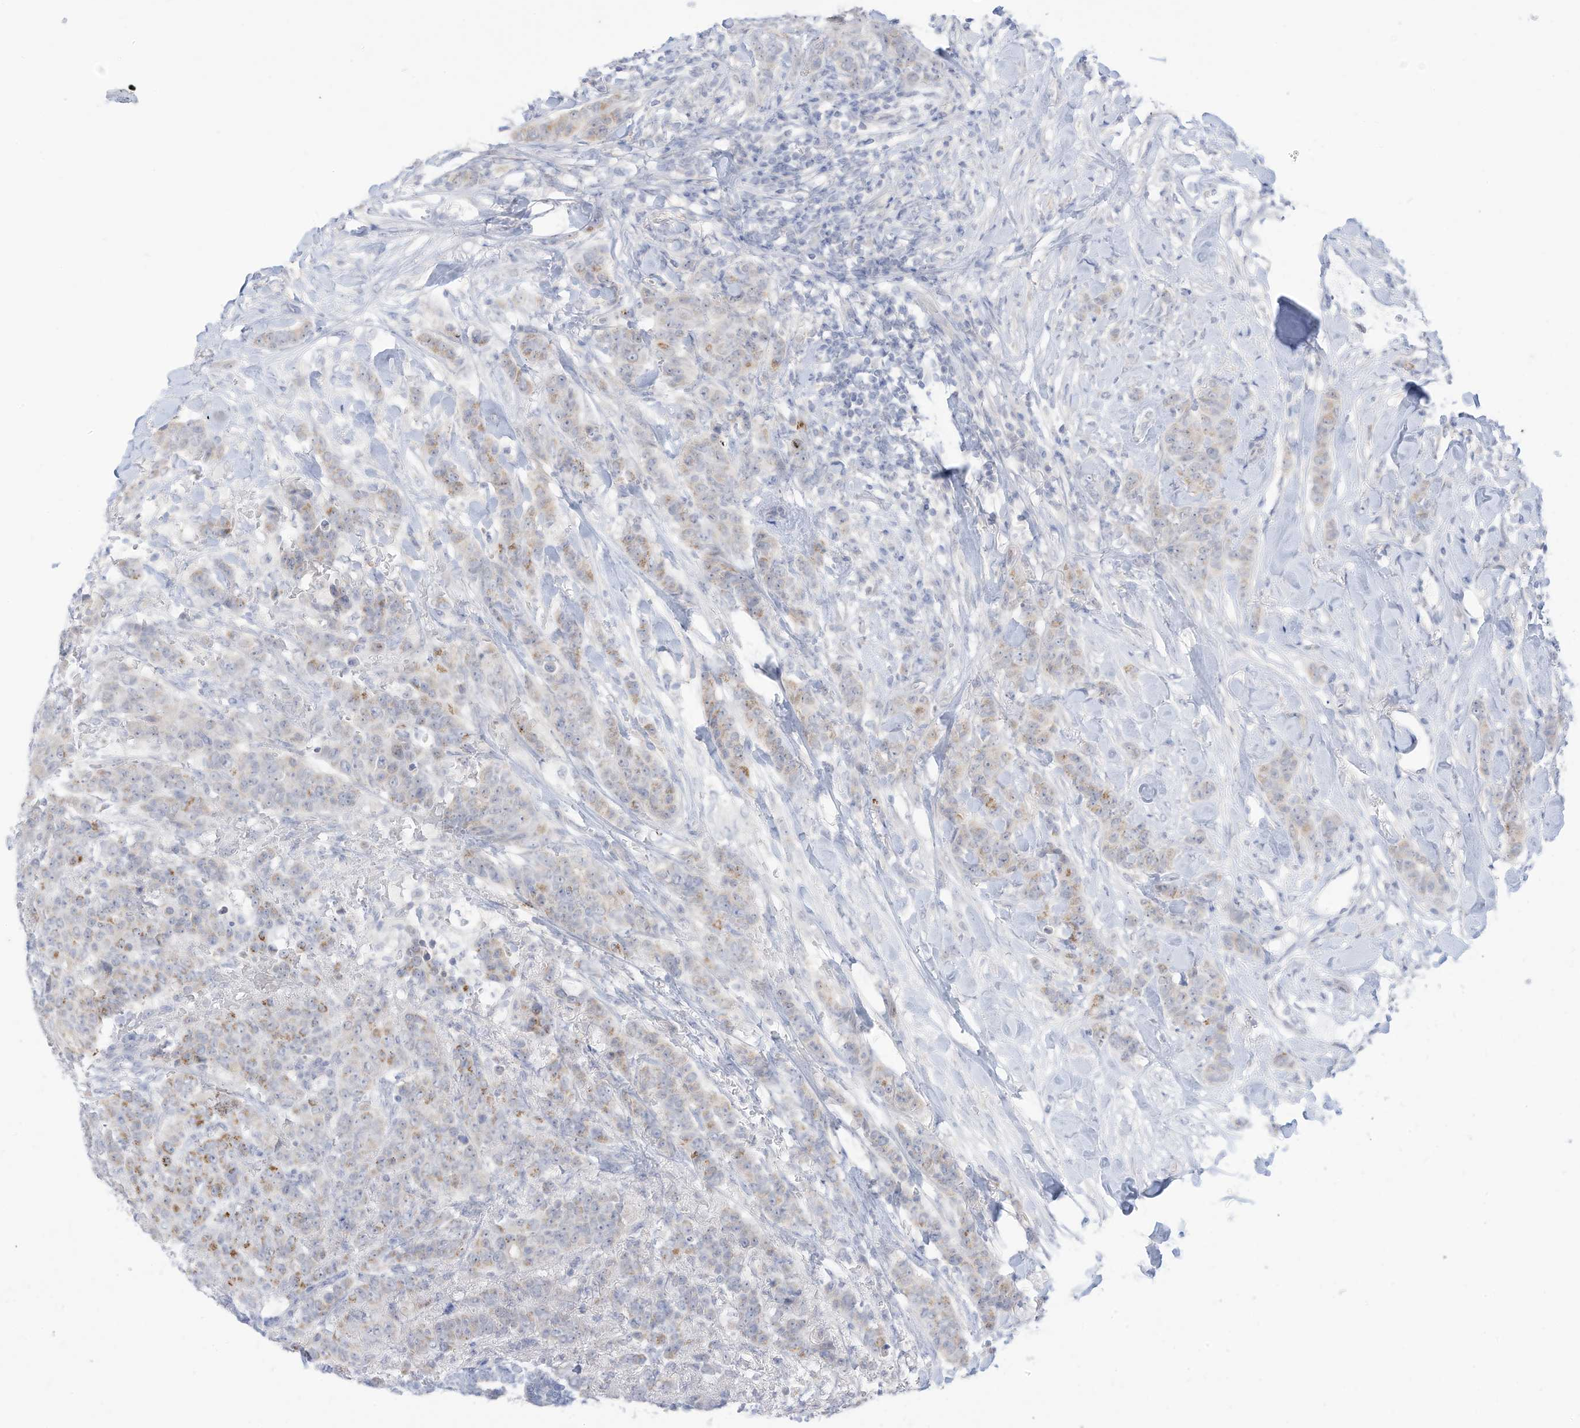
{"staining": {"intensity": "weak", "quantity": "<25%", "location": "cytoplasmic/membranous"}, "tissue": "breast cancer", "cell_type": "Tumor cells", "image_type": "cancer", "snomed": [{"axis": "morphology", "description": "Duct carcinoma"}, {"axis": "topography", "description": "Breast"}], "caption": "IHC of human breast invasive ductal carcinoma shows no expression in tumor cells.", "gene": "OGT", "patient": {"sex": "female", "age": 40}}